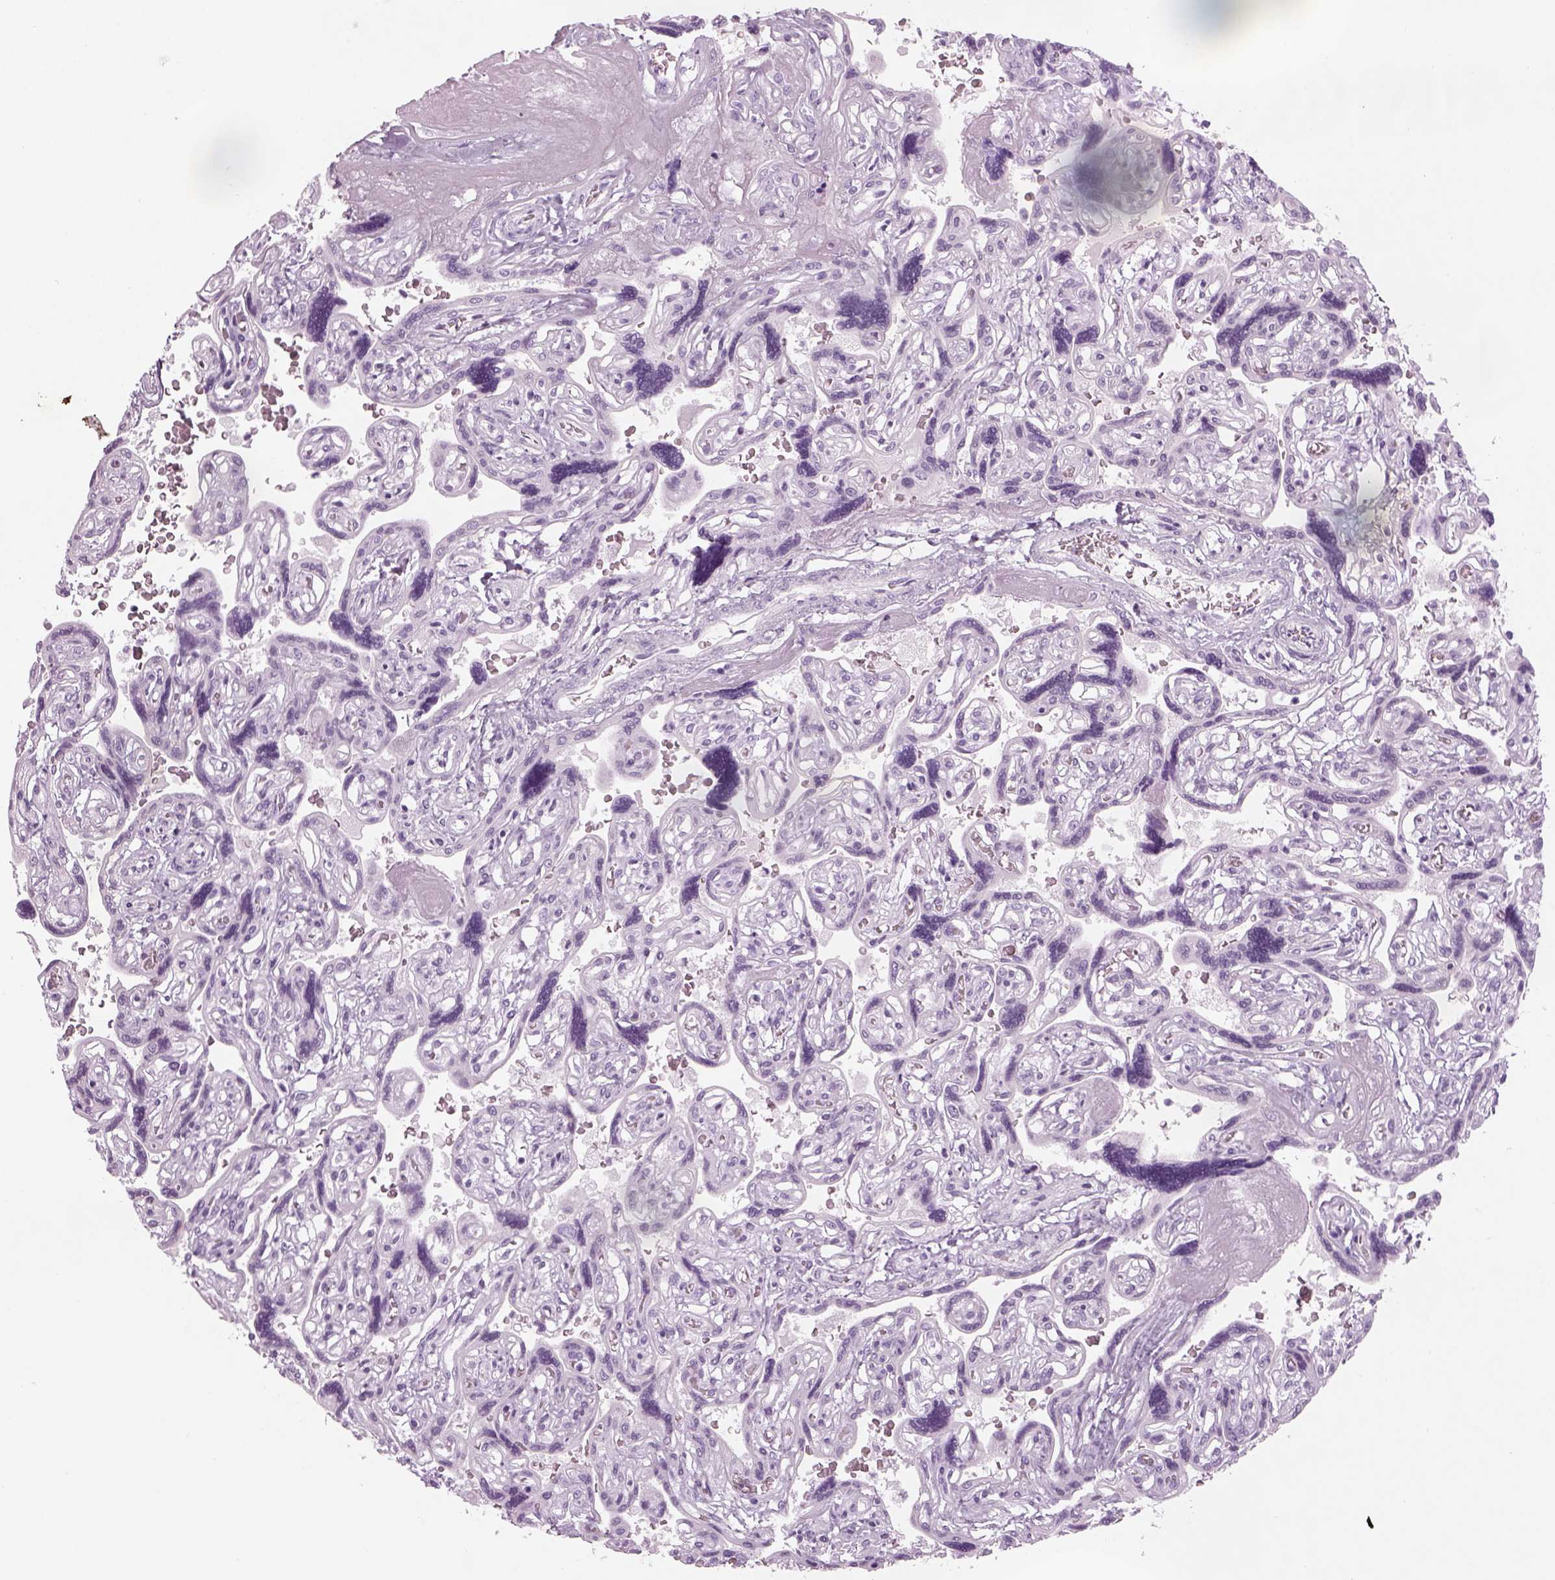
{"staining": {"intensity": "negative", "quantity": "none", "location": "none"}, "tissue": "placenta", "cell_type": "Decidual cells", "image_type": "normal", "snomed": [{"axis": "morphology", "description": "Normal tissue, NOS"}, {"axis": "topography", "description": "Placenta"}], "caption": "IHC of benign placenta demonstrates no expression in decidual cells.", "gene": "SAG", "patient": {"sex": "female", "age": 32}}